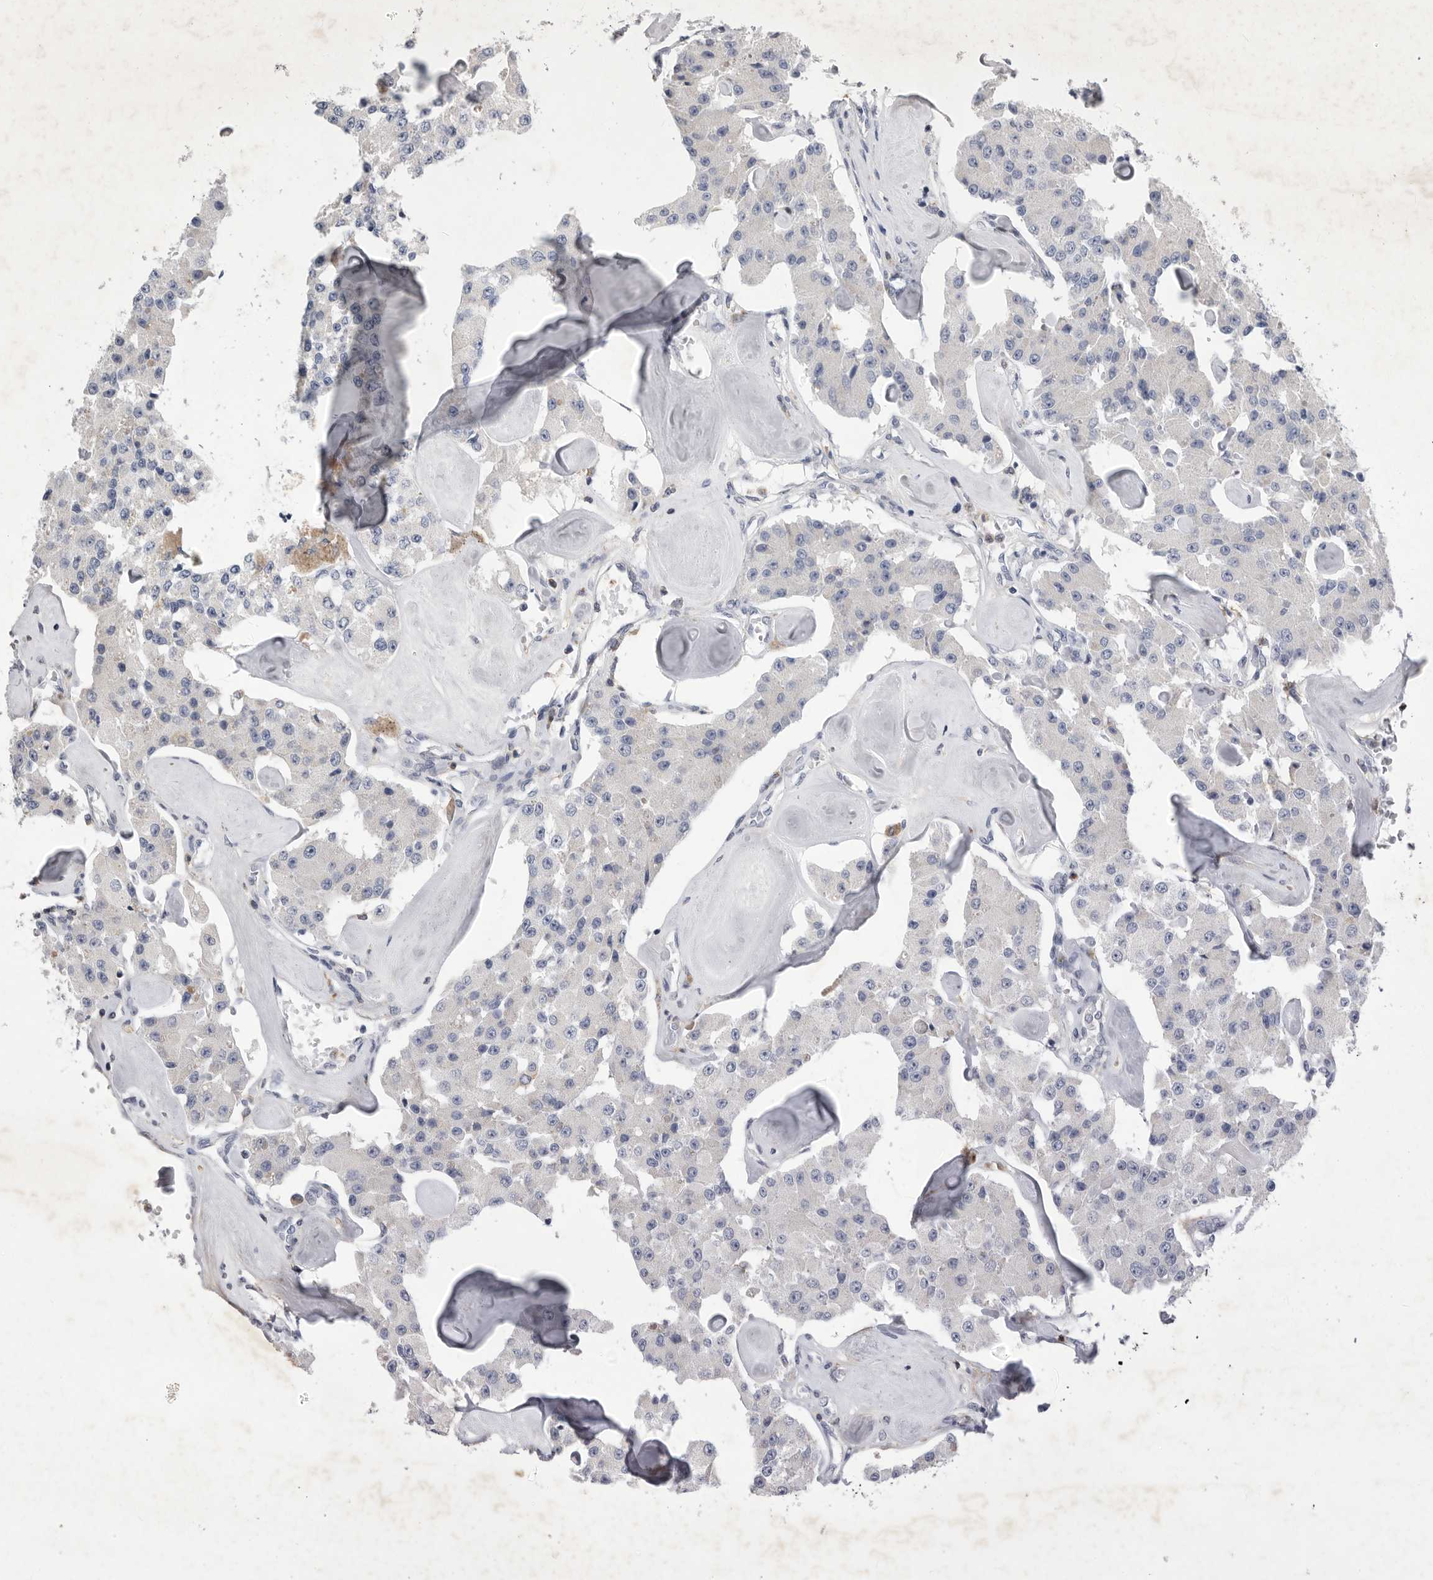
{"staining": {"intensity": "negative", "quantity": "none", "location": "none"}, "tissue": "carcinoid", "cell_type": "Tumor cells", "image_type": "cancer", "snomed": [{"axis": "morphology", "description": "Carcinoid, malignant, NOS"}, {"axis": "topography", "description": "Pancreas"}], "caption": "Tumor cells show no significant expression in carcinoid.", "gene": "SIGLEC10", "patient": {"sex": "male", "age": 41}}